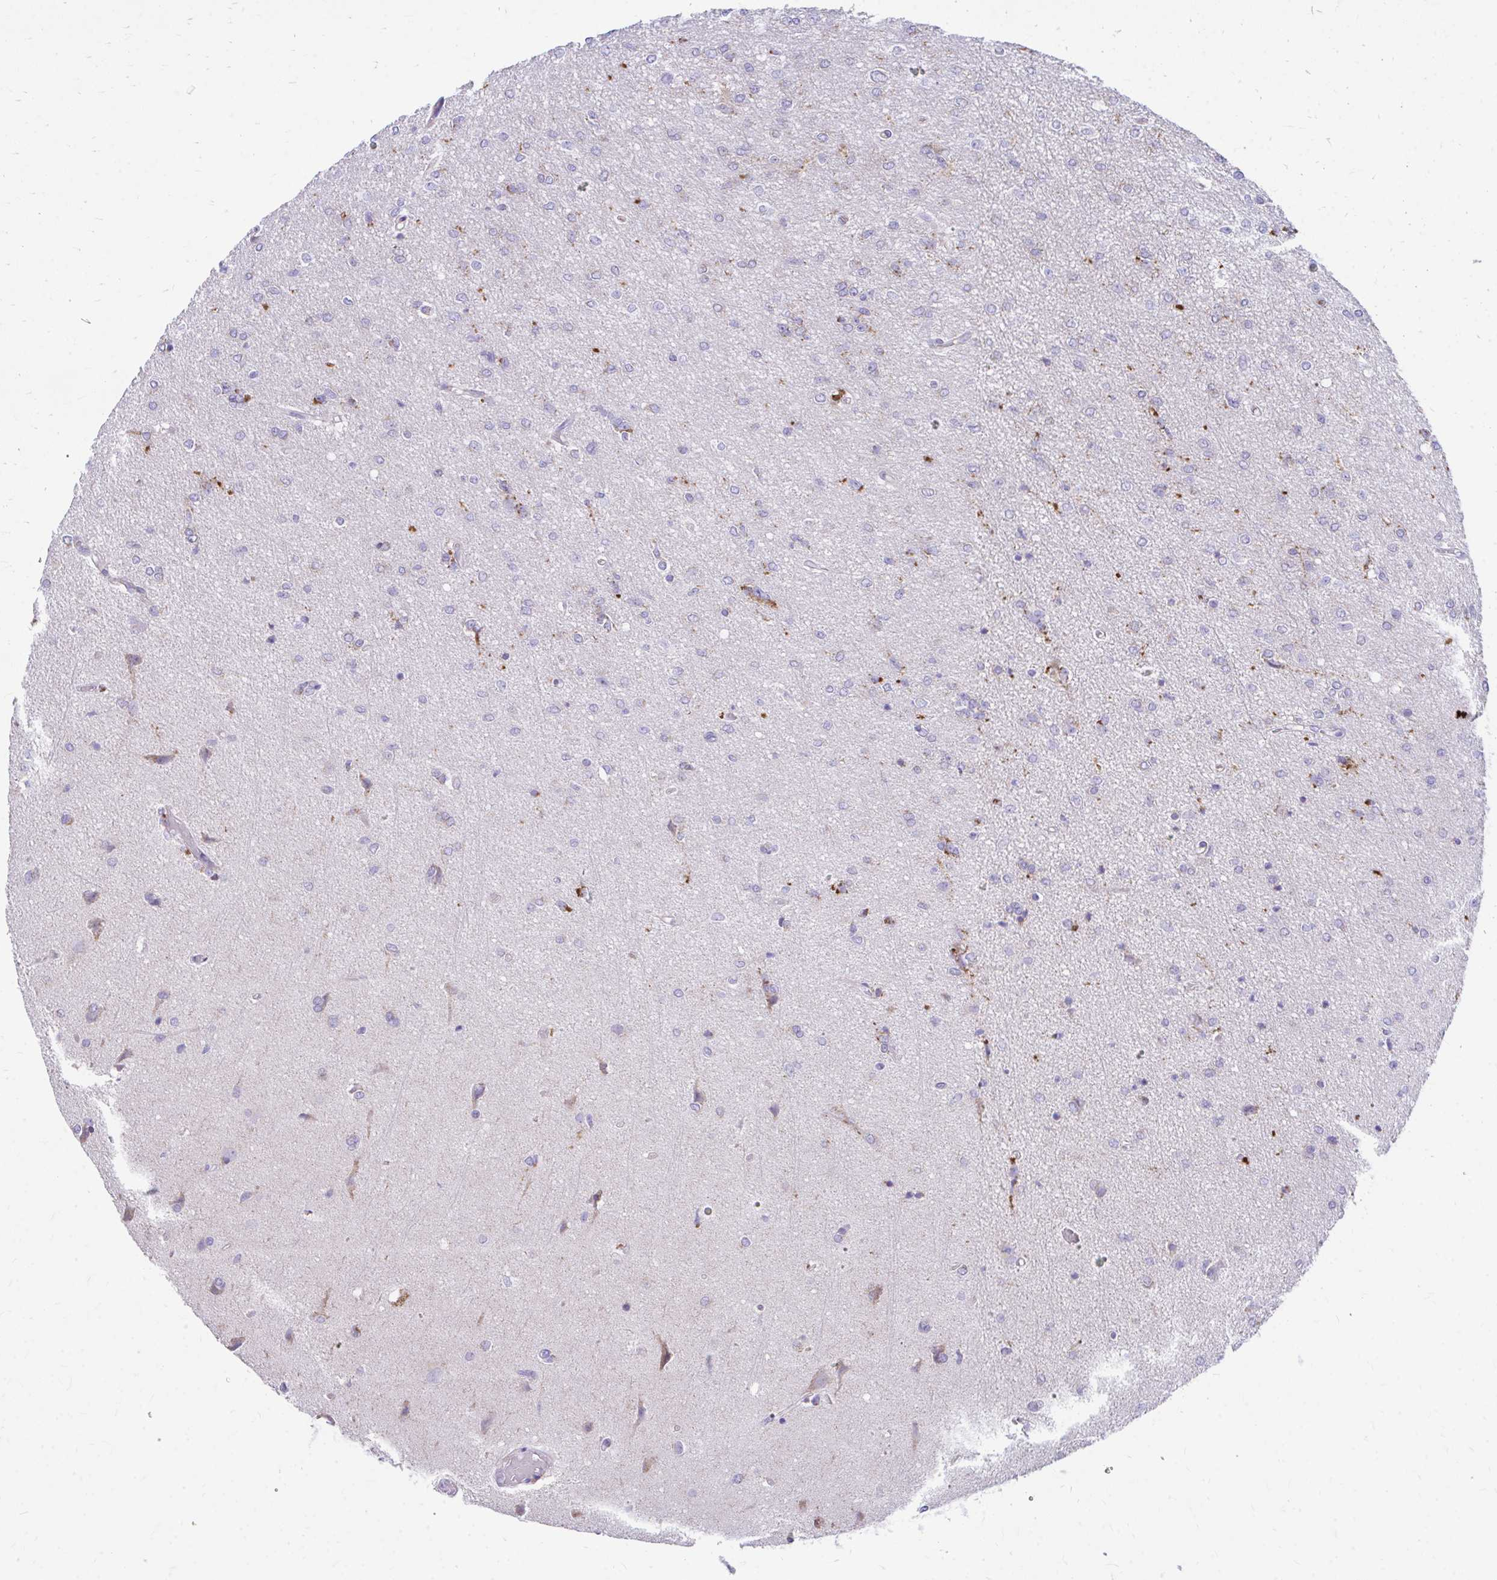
{"staining": {"intensity": "moderate", "quantity": "<25%", "location": "cytoplasmic/membranous"}, "tissue": "glioma", "cell_type": "Tumor cells", "image_type": "cancer", "snomed": [{"axis": "morphology", "description": "Glioma, malignant, Low grade"}, {"axis": "topography", "description": "Brain"}], "caption": "Human glioma stained with a brown dye demonstrates moderate cytoplasmic/membranous positive staining in about <25% of tumor cells.", "gene": "MRPL19", "patient": {"sex": "male", "age": 26}}